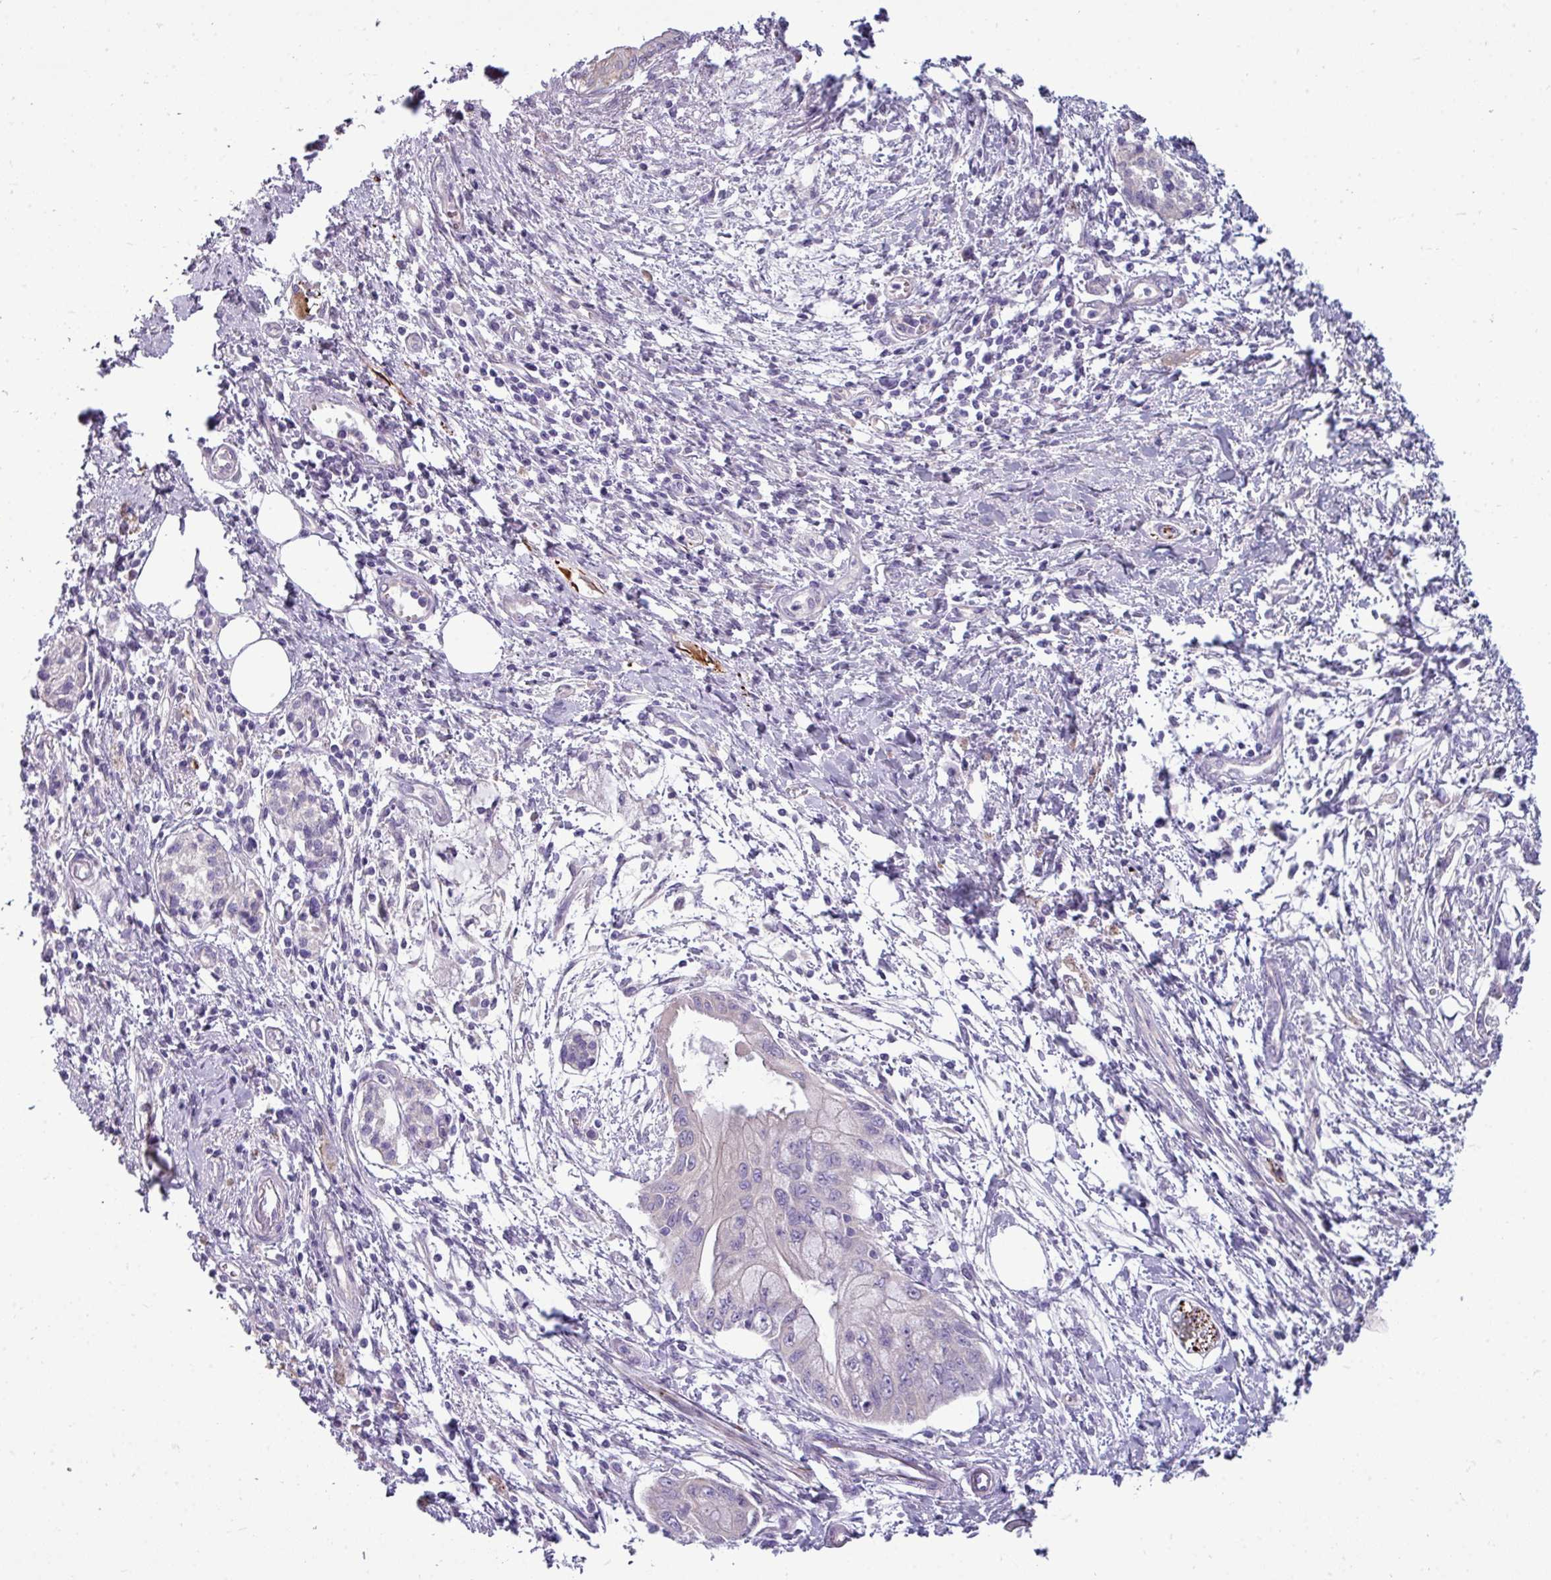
{"staining": {"intensity": "negative", "quantity": "none", "location": "none"}, "tissue": "pancreatic cancer", "cell_type": "Tumor cells", "image_type": "cancer", "snomed": [{"axis": "morphology", "description": "Adenocarcinoma, NOS"}, {"axis": "topography", "description": "Pancreas"}], "caption": "Tumor cells are negative for protein expression in human adenocarcinoma (pancreatic).", "gene": "DNAAF9", "patient": {"sex": "male", "age": 48}}